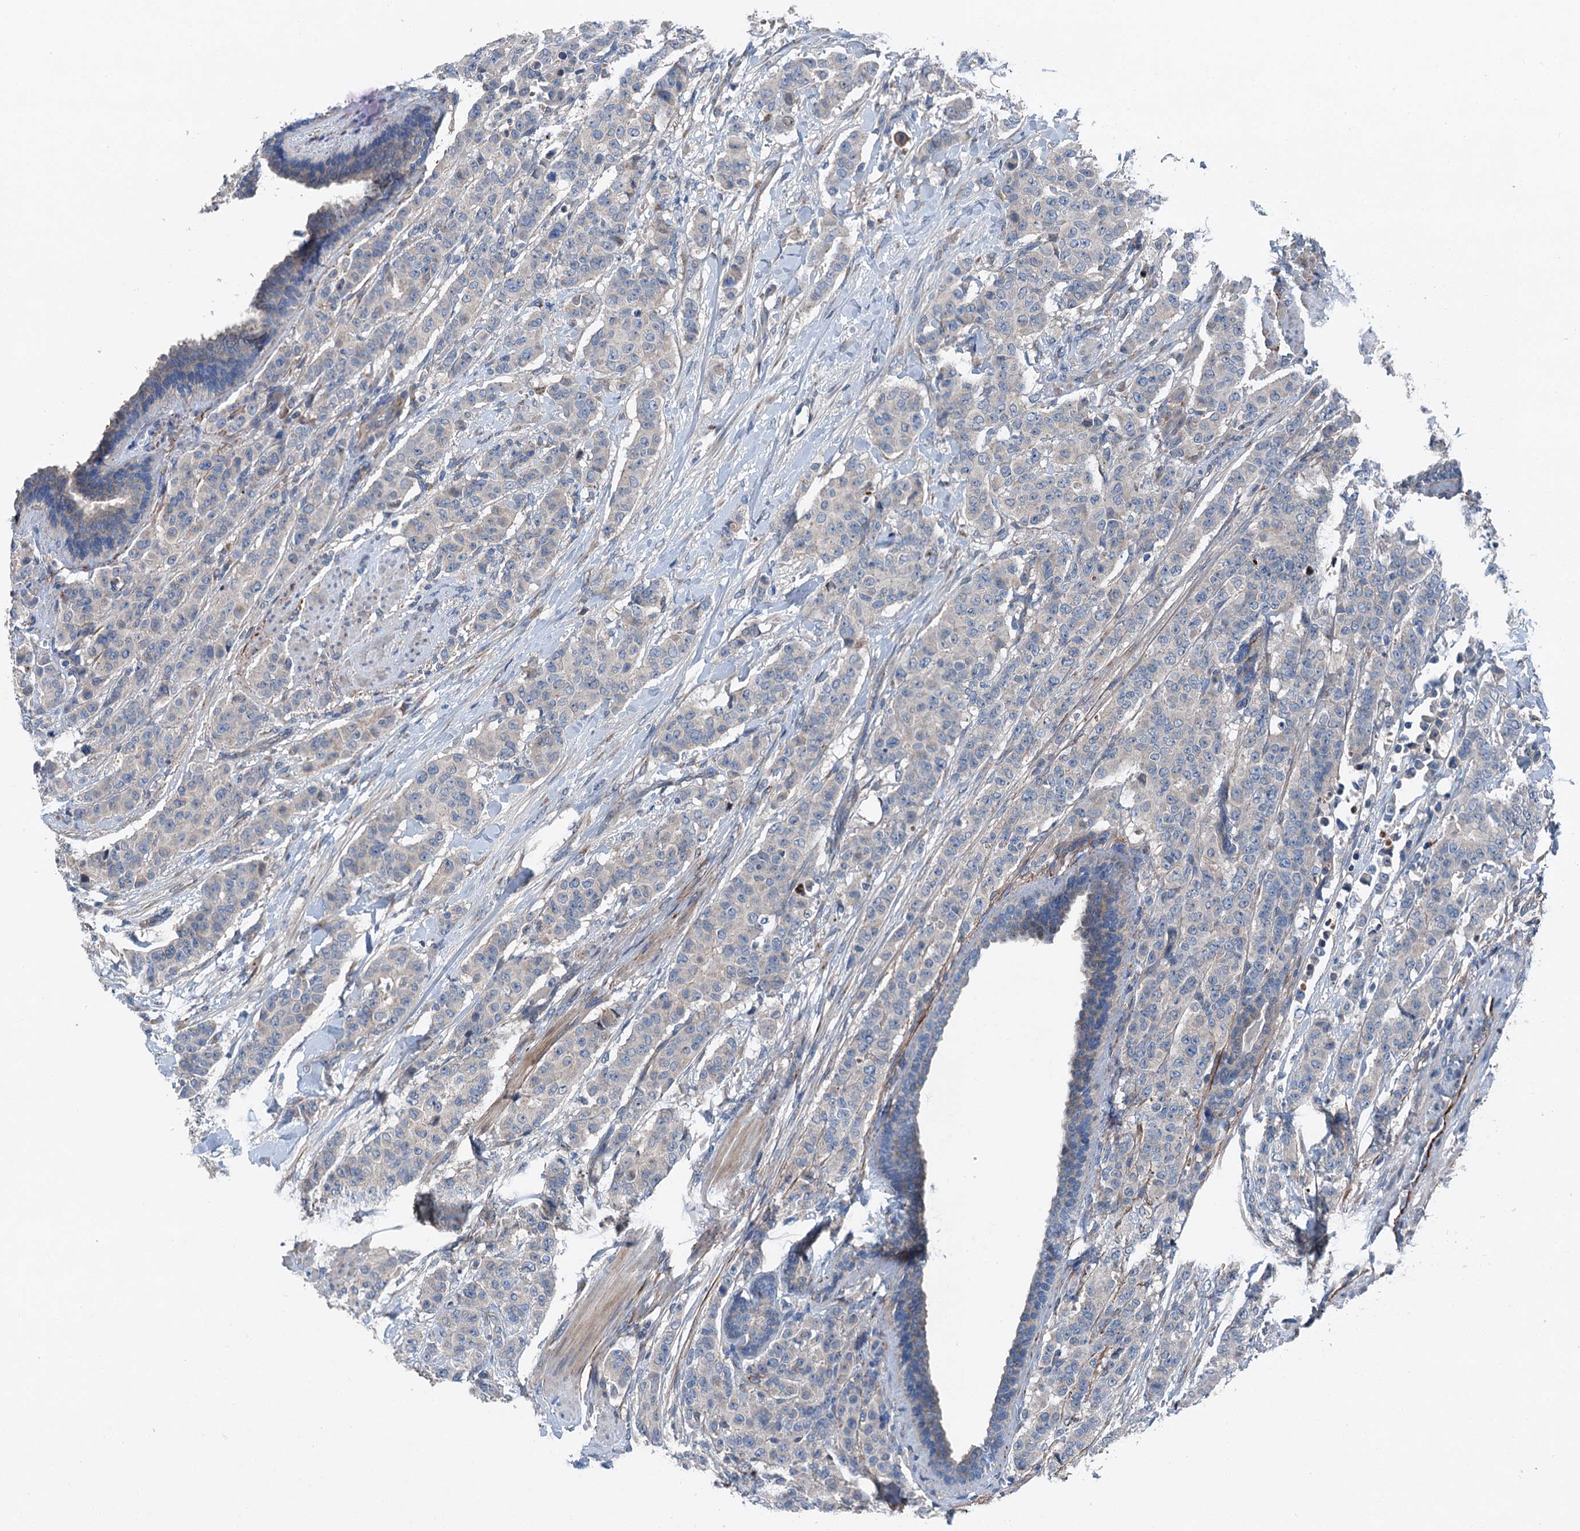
{"staining": {"intensity": "negative", "quantity": "none", "location": "none"}, "tissue": "breast cancer", "cell_type": "Tumor cells", "image_type": "cancer", "snomed": [{"axis": "morphology", "description": "Duct carcinoma"}, {"axis": "topography", "description": "Breast"}], "caption": "Breast infiltrating ductal carcinoma was stained to show a protein in brown. There is no significant expression in tumor cells.", "gene": "SLC2A10", "patient": {"sex": "female", "age": 40}}